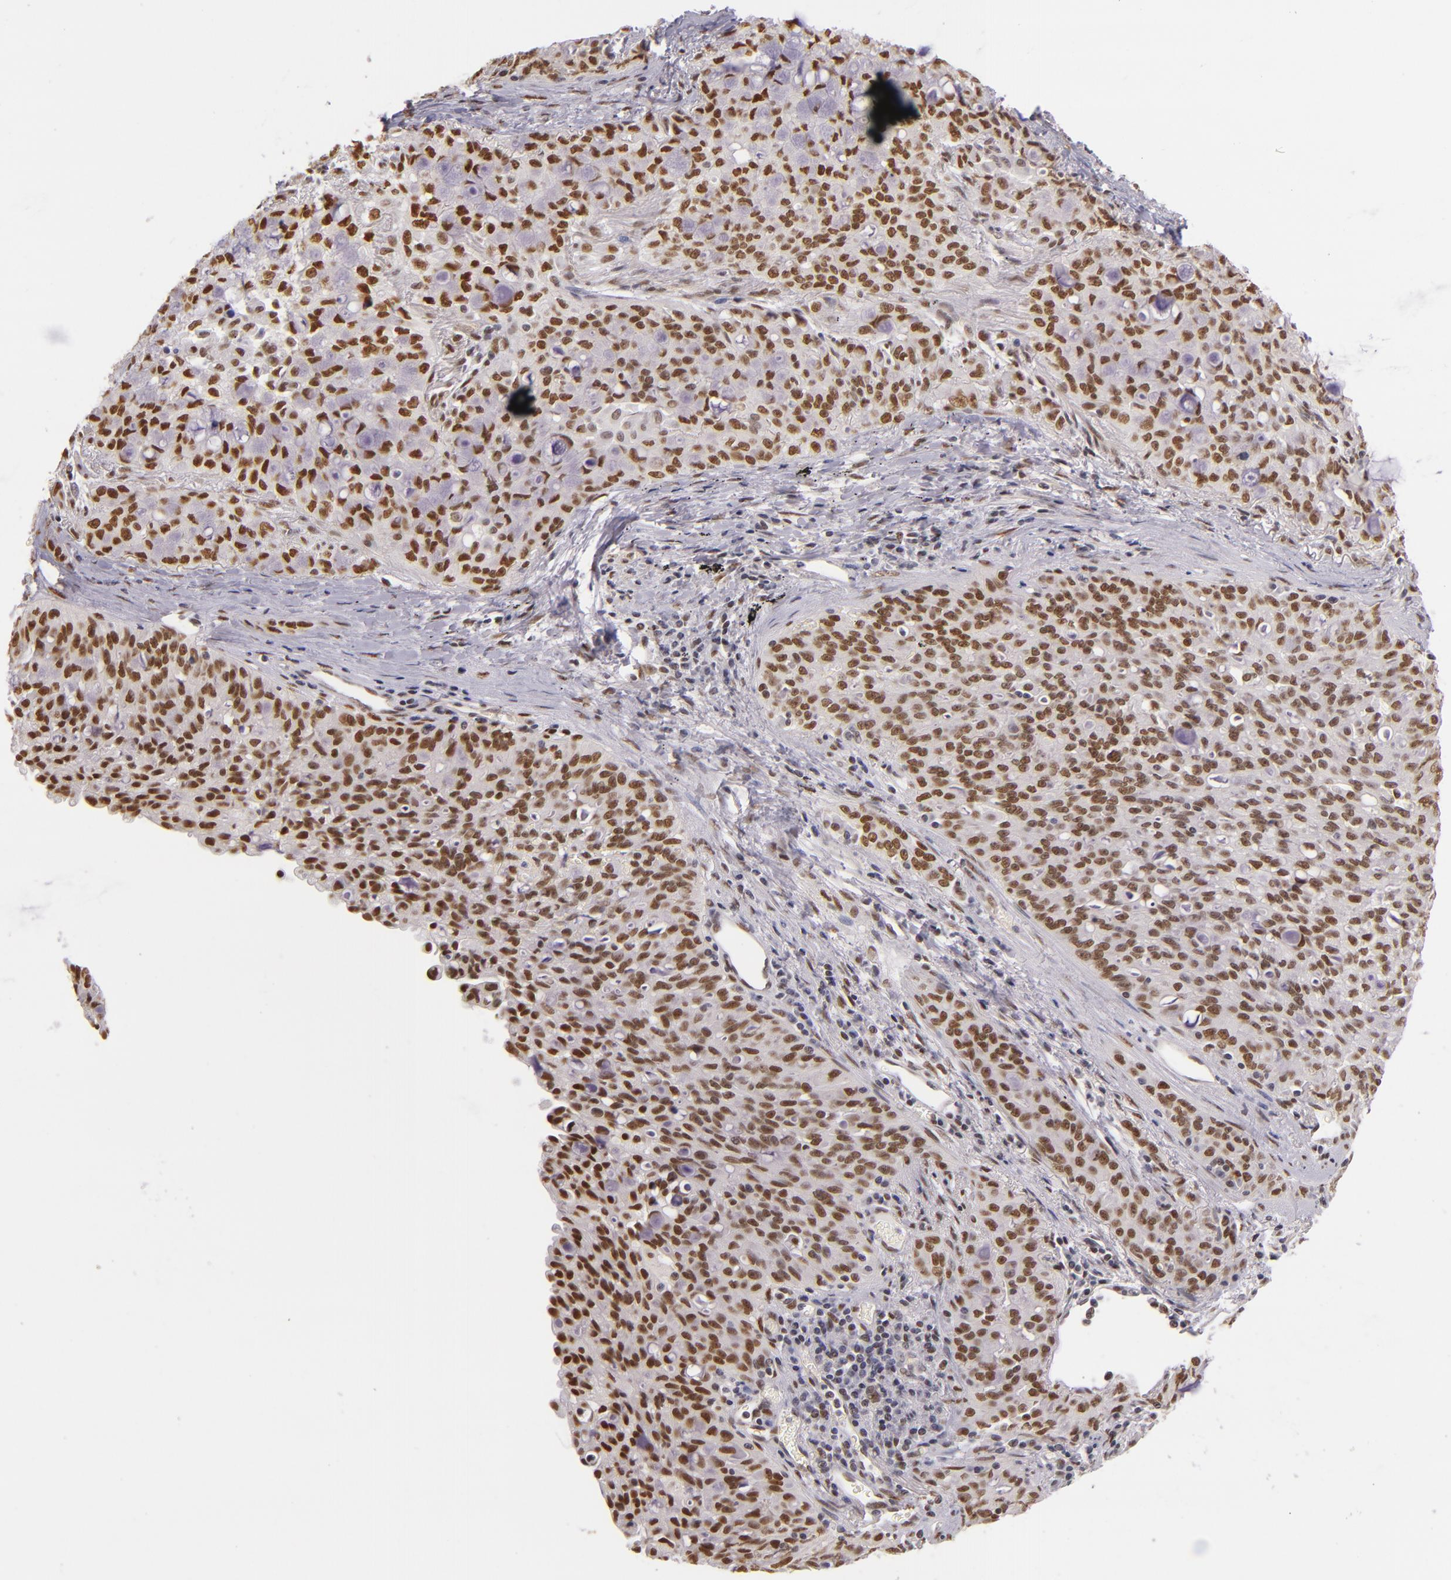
{"staining": {"intensity": "moderate", "quantity": ">75%", "location": "nuclear"}, "tissue": "lung cancer", "cell_type": "Tumor cells", "image_type": "cancer", "snomed": [{"axis": "morphology", "description": "Adenocarcinoma, NOS"}, {"axis": "topography", "description": "Lung"}], "caption": "Lung cancer stained for a protein (brown) reveals moderate nuclear positive staining in about >75% of tumor cells.", "gene": "NCOR2", "patient": {"sex": "female", "age": 44}}